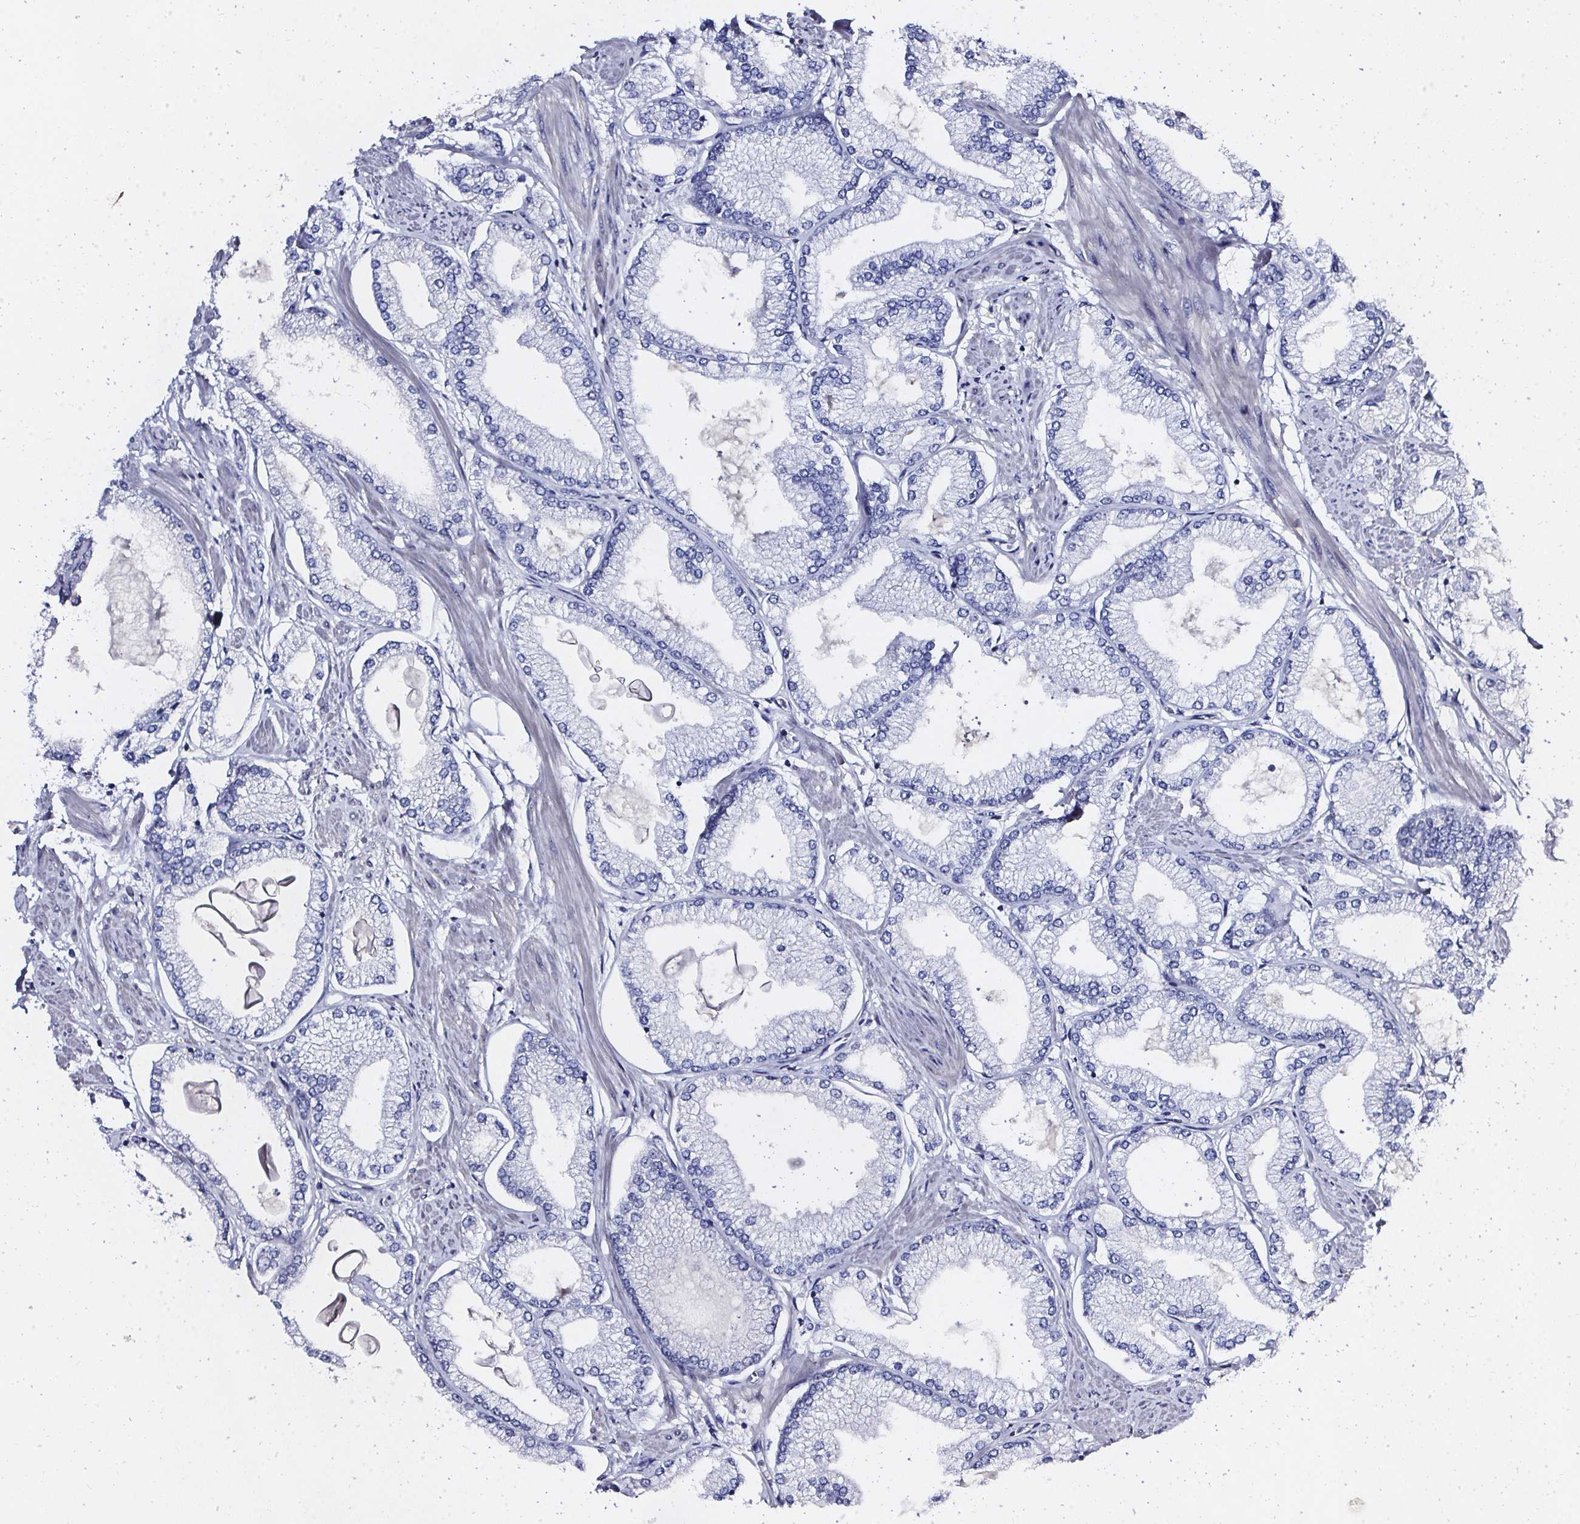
{"staining": {"intensity": "negative", "quantity": "none", "location": "none"}, "tissue": "prostate cancer", "cell_type": "Tumor cells", "image_type": "cancer", "snomed": [{"axis": "morphology", "description": "Adenocarcinoma, High grade"}, {"axis": "topography", "description": "Prostate"}], "caption": "Tumor cells show no significant expression in prostate cancer (high-grade adenocarcinoma).", "gene": "ELAVL2", "patient": {"sex": "male", "age": 68}}